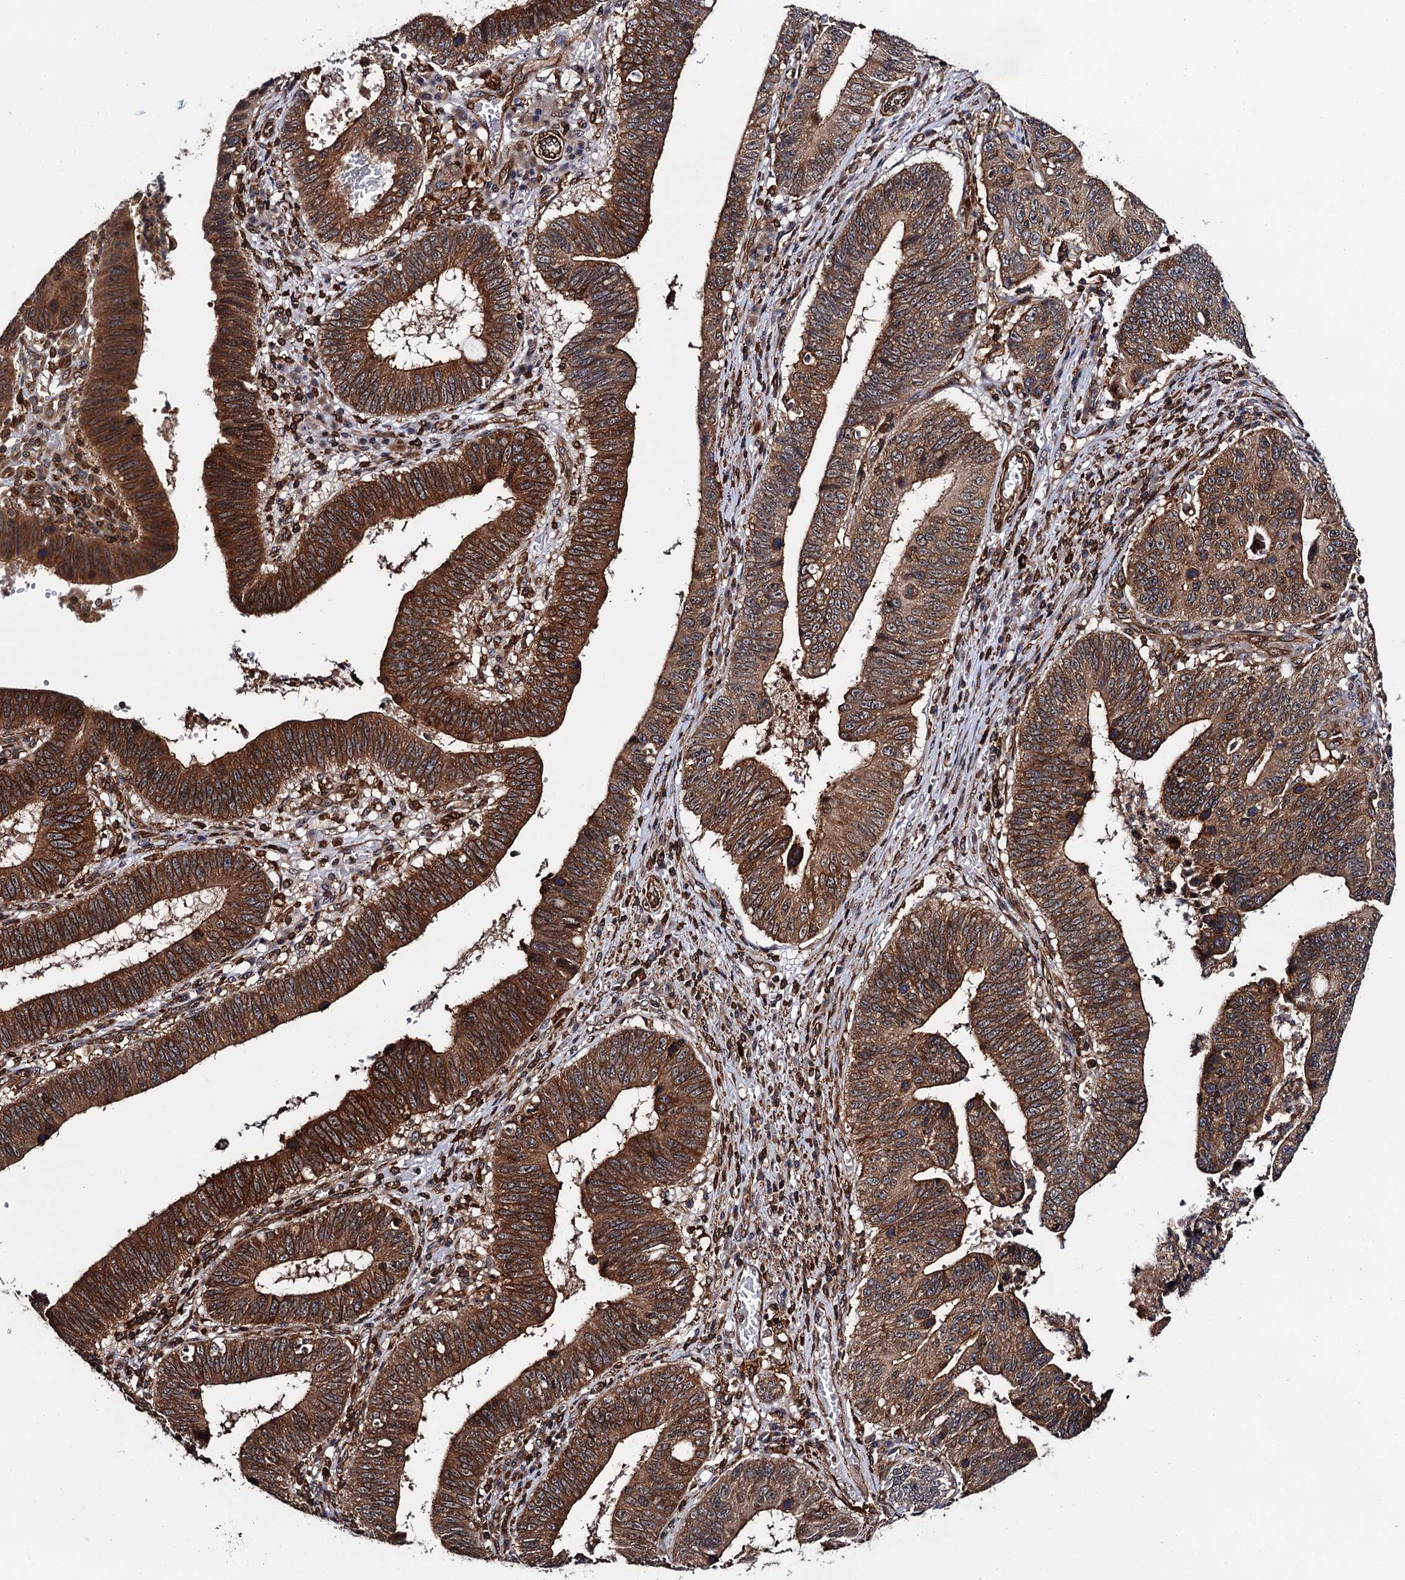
{"staining": {"intensity": "strong", "quantity": ">75%", "location": "cytoplasmic/membranous"}, "tissue": "stomach cancer", "cell_type": "Tumor cells", "image_type": "cancer", "snomed": [{"axis": "morphology", "description": "Adenocarcinoma, NOS"}, {"axis": "topography", "description": "Stomach"}], "caption": "There is high levels of strong cytoplasmic/membranous expression in tumor cells of stomach adenocarcinoma, as demonstrated by immunohistochemical staining (brown color).", "gene": "BORA", "patient": {"sex": "male", "age": 59}}